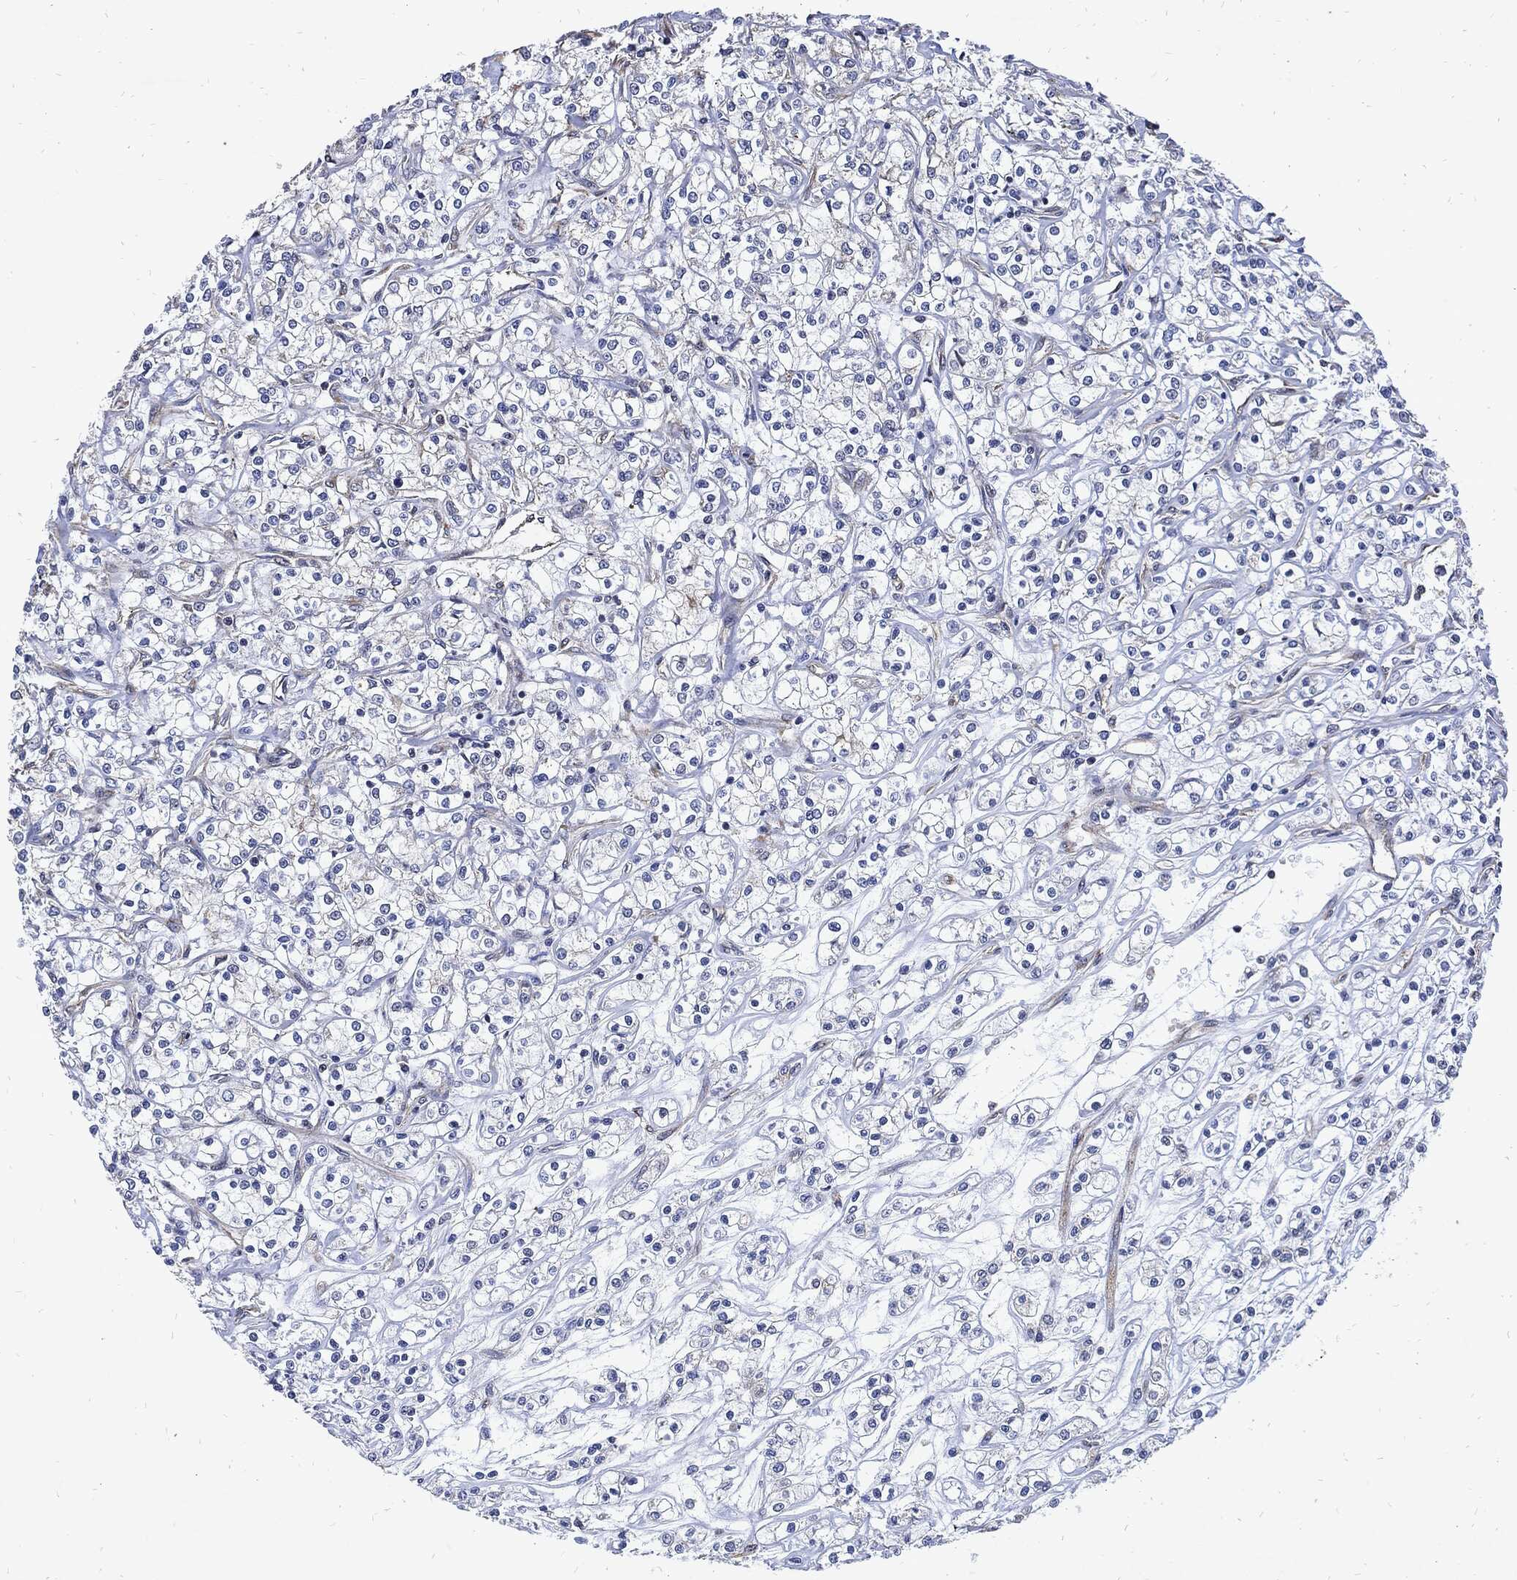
{"staining": {"intensity": "negative", "quantity": "none", "location": "none"}, "tissue": "renal cancer", "cell_type": "Tumor cells", "image_type": "cancer", "snomed": [{"axis": "morphology", "description": "Adenocarcinoma, NOS"}, {"axis": "topography", "description": "Kidney"}], "caption": "Human adenocarcinoma (renal) stained for a protein using immunohistochemistry (IHC) displays no positivity in tumor cells.", "gene": "DCTN1", "patient": {"sex": "female", "age": 59}}